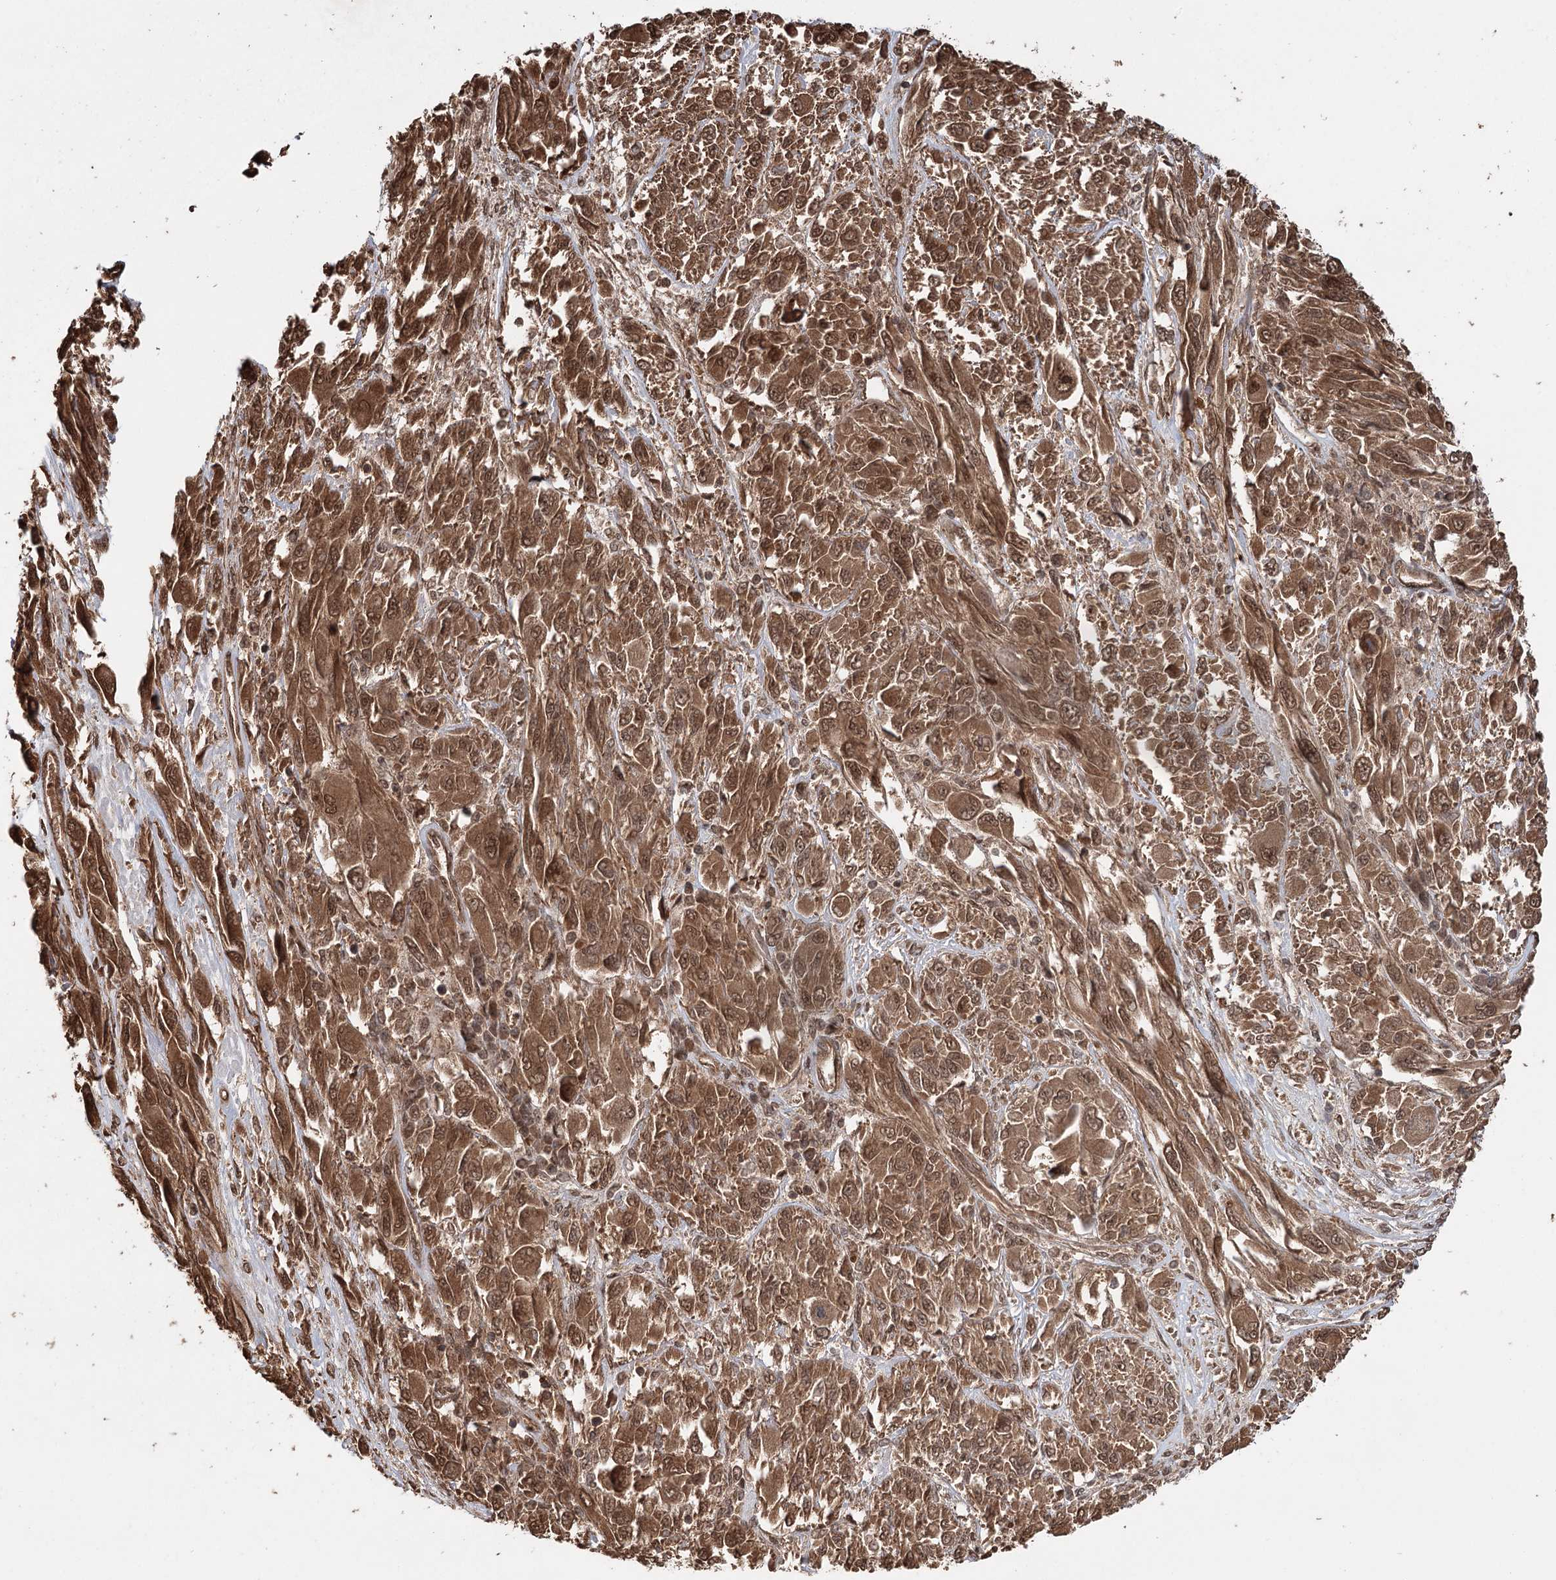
{"staining": {"intensity": "moderate", "quantity": ">75%", "location": "cytoplasmic/membranous,nuclear"}, "tissue": "melanoma", "cell_type": "Tumor cells", "image_type": "cancer", "snomed": [{"axis": "morphology", "description": "Malignant melanoma, NOS"}, {"axis": "topography", "description": "Skin"}], "caption": "Moderate cytoplasmic/membranous and nuclear expression is appreciated in about >75% of tumor cells in melanoma. Immunohistochemistry (ihc) stains the protein in brown and the nuclei are stained blue.", "gene": "N6AMT1", "patient": {"sex": "female", "age": 91}}